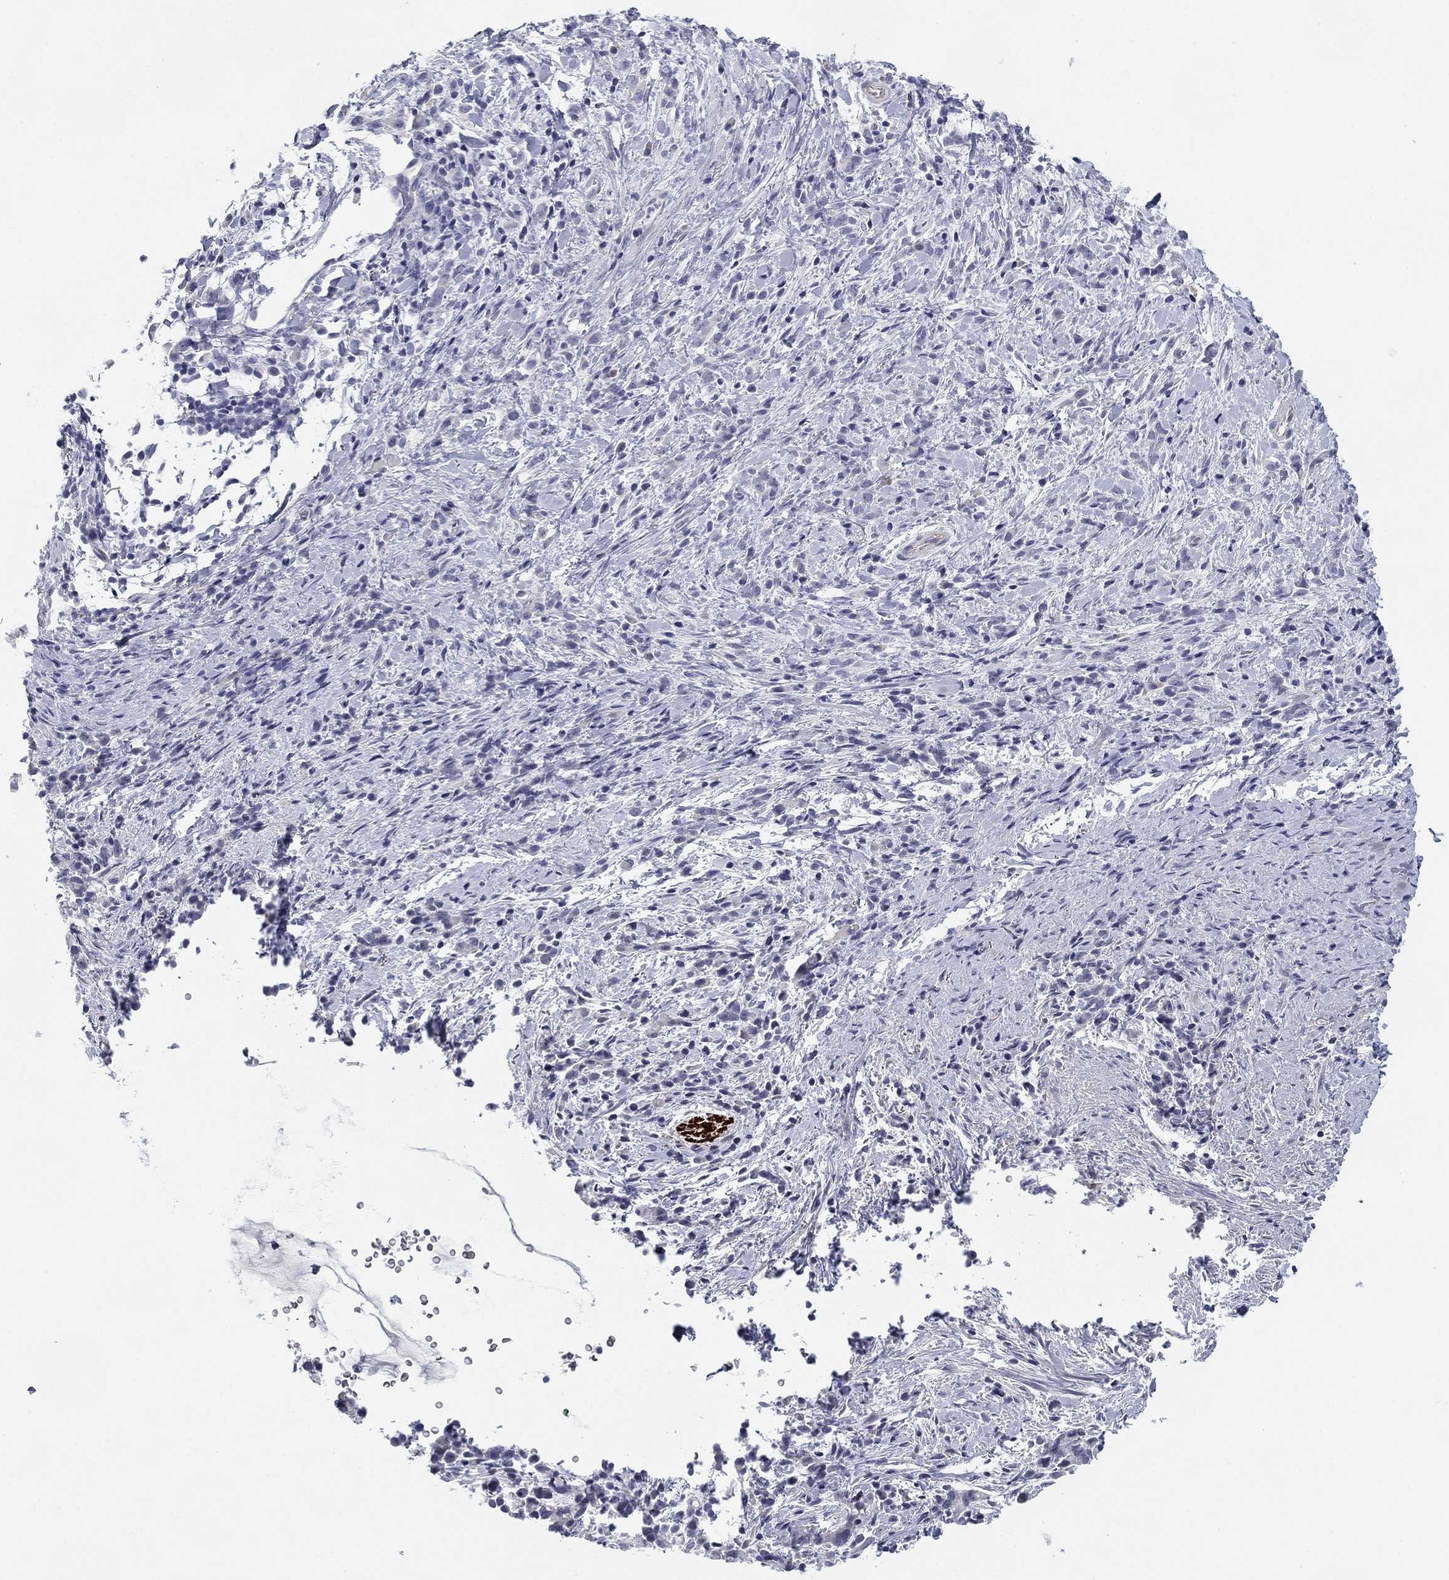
{"staining": {"intensity": "negative", "quantity": "none", "location": "none"}, "tissue": "stomach cancer", "cell_type": "Tumor cells", "image_type": "cancer", "snomed": [{"axis": "morphology", "description": "Adenocarcinoma, NOS"}, {"axis": "topography", "description": "Stomach"}], "caption": "The IHC photomicrograph has no significant expression in tumor cells of stomach cancer tissue. Brightfield microscopy of immunohistochemistry (IHC) stained with DAB (3,3'-diaminobenzidine) (brown) and hematoxylin (blue), captured at high magnification.", "gene": "PRPH", "patient": {"sex": "female", "age": 57}}